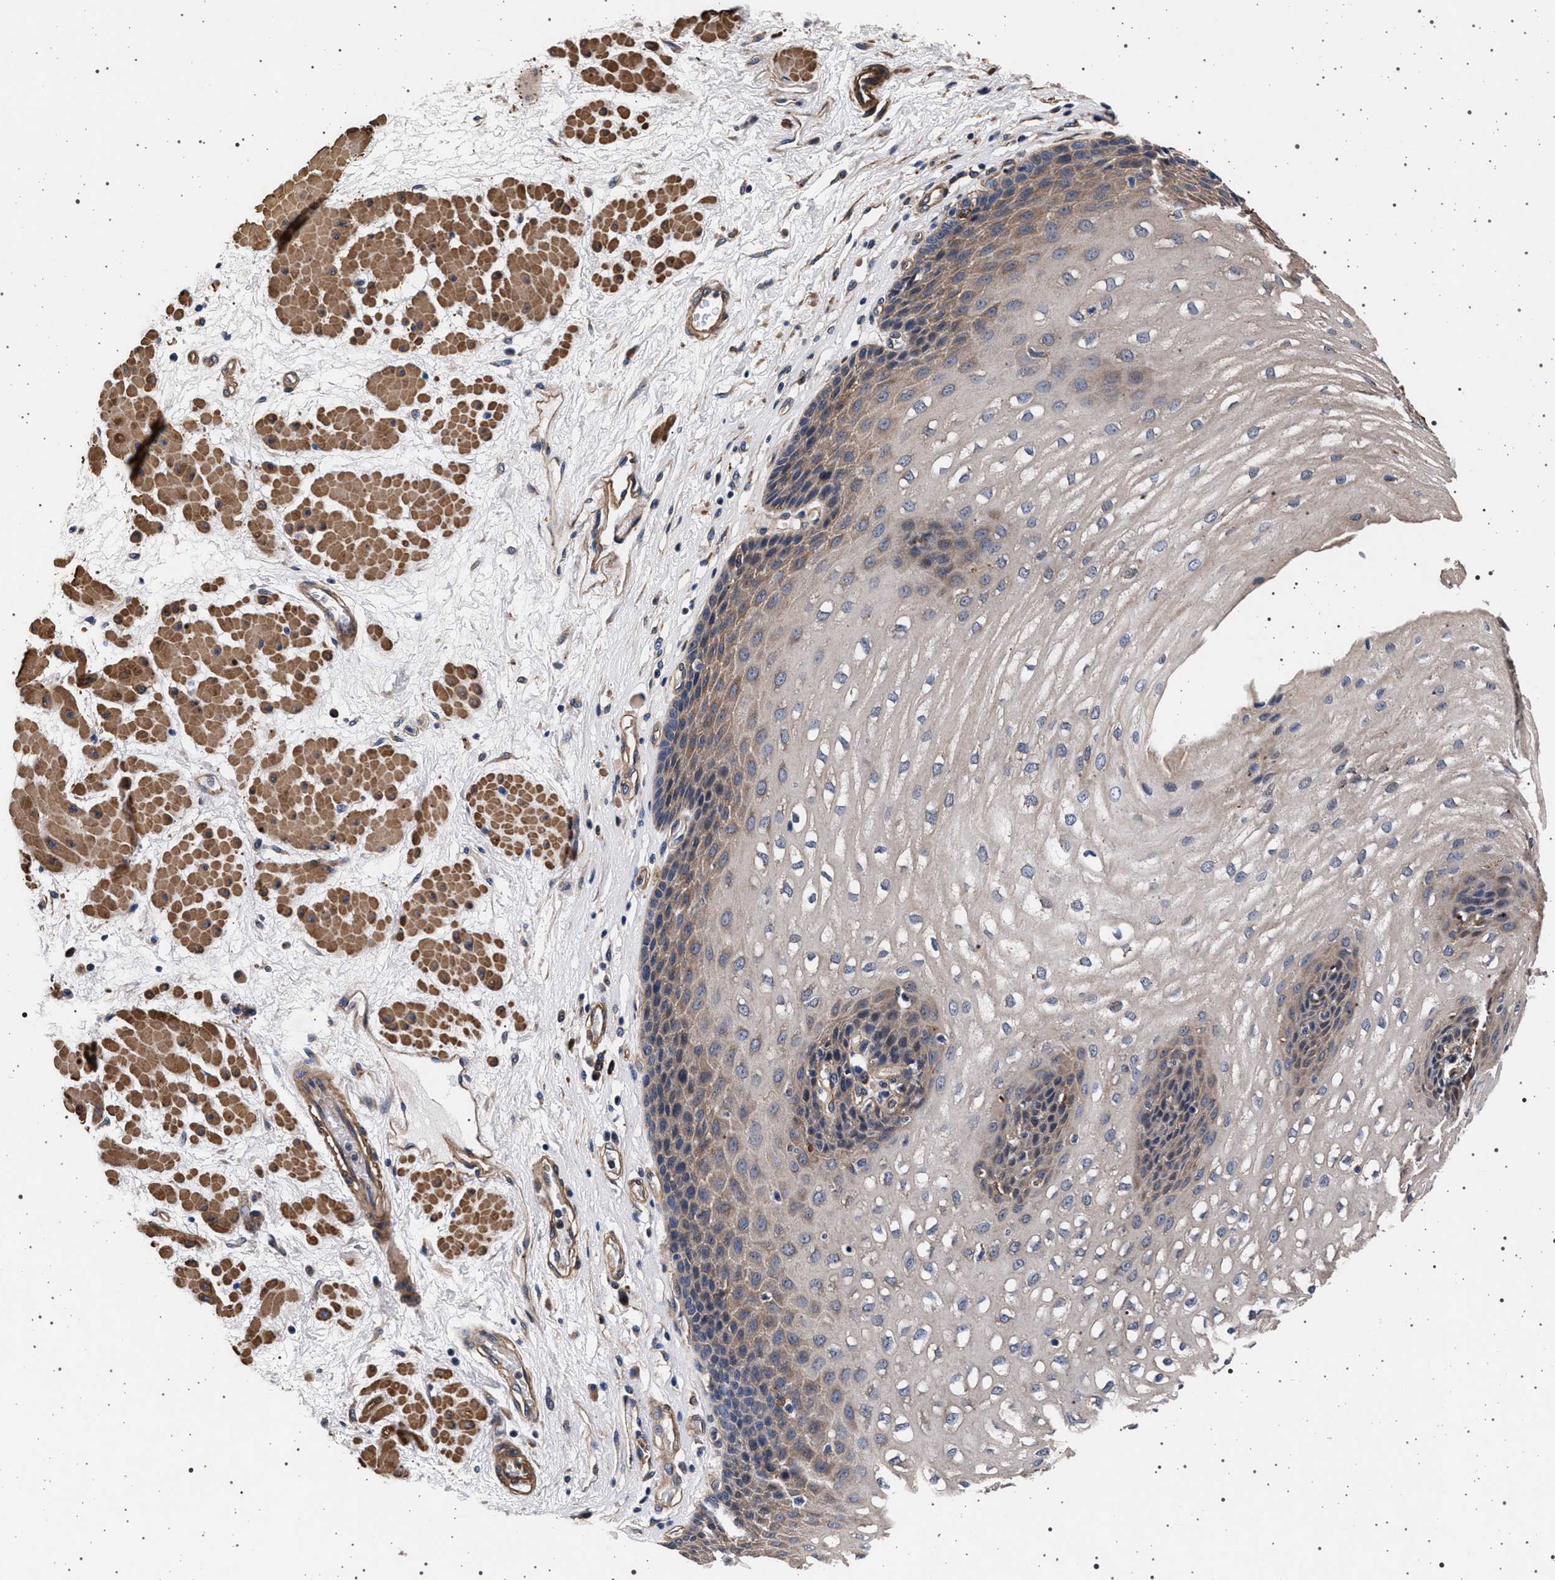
{"staining": {"intensity": "moderate", "quantity": ">75%", "location": "cytoplasmic/membranous"}, "tissue": "esophagus", "cell_type": "Squamous epithelial cells", "image_type": "normal", "snomed": [{"axis": "morphology", "description": "Normal tissue, NOS"}, {"axis": "topography", "description": "Esophagus"}], "caption": "Immunohistochemical staining of unremarkable esophagus exhibits moderate cytoplasmic/membranous protein expression in about >75% of squamous epithelial cells.", "gene": "KCNK6", "patient": {"sex": "male", "age": 48}}